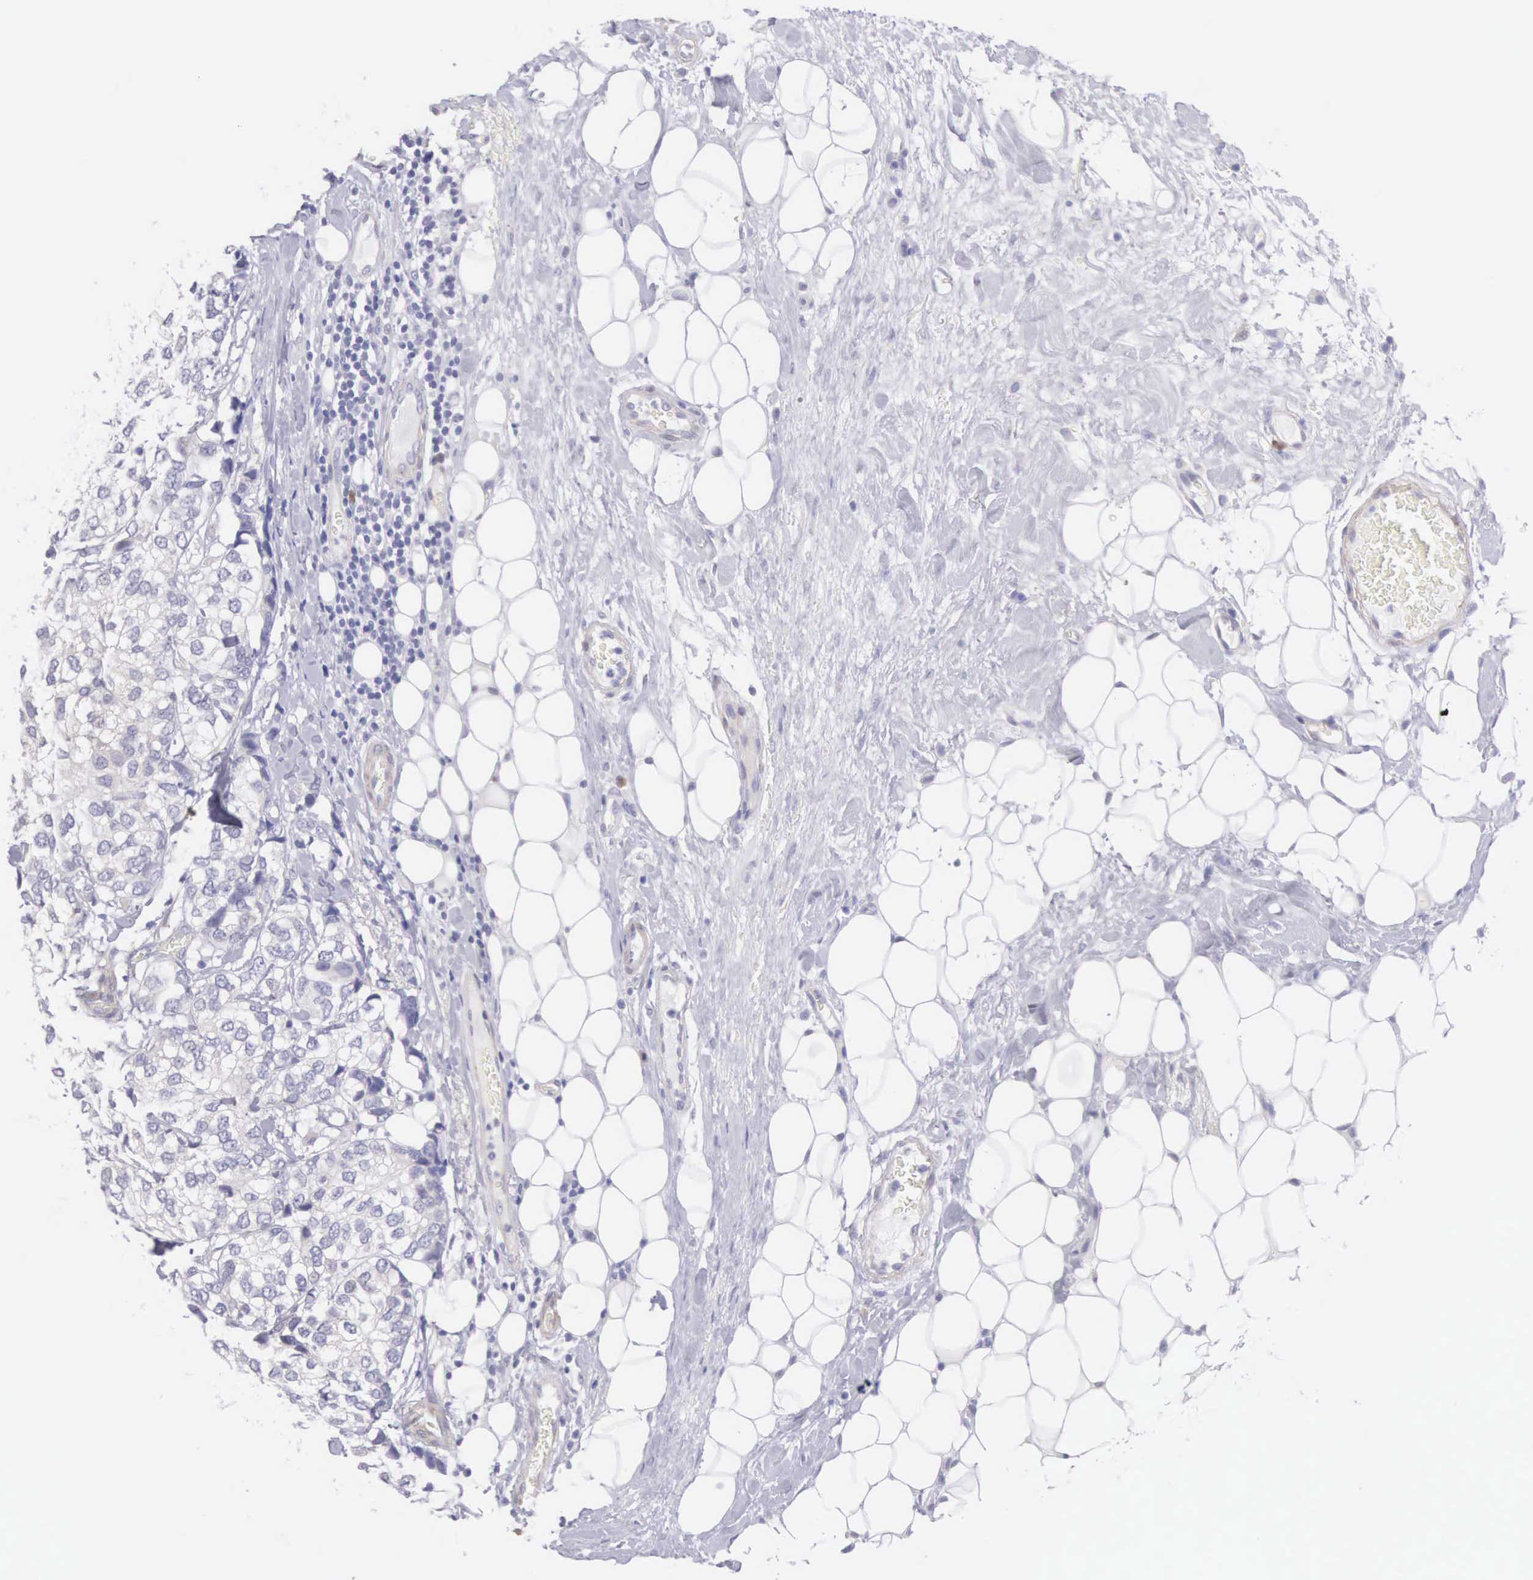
{"staining": {"intensity": "negative", "quantity": "none", "location": "none"}, "tissue": "breast cancer", "cell_type": "Tumor cells", "image_type": "cancer", "snomed": [{"axis": "morphology", "description": "Duct carcinoma"}, {"axis": "topography", "description": "Breast"}], "caption": "Immunohistochemistry (IHC) histopathology image of human breast cancer (invasive ductal carcinoma) stained for a protein (brown), which reveals no positivity in tumor cells.", "gene": "ARFGAP3", "patient": {"sex": "female", "age": 68}}